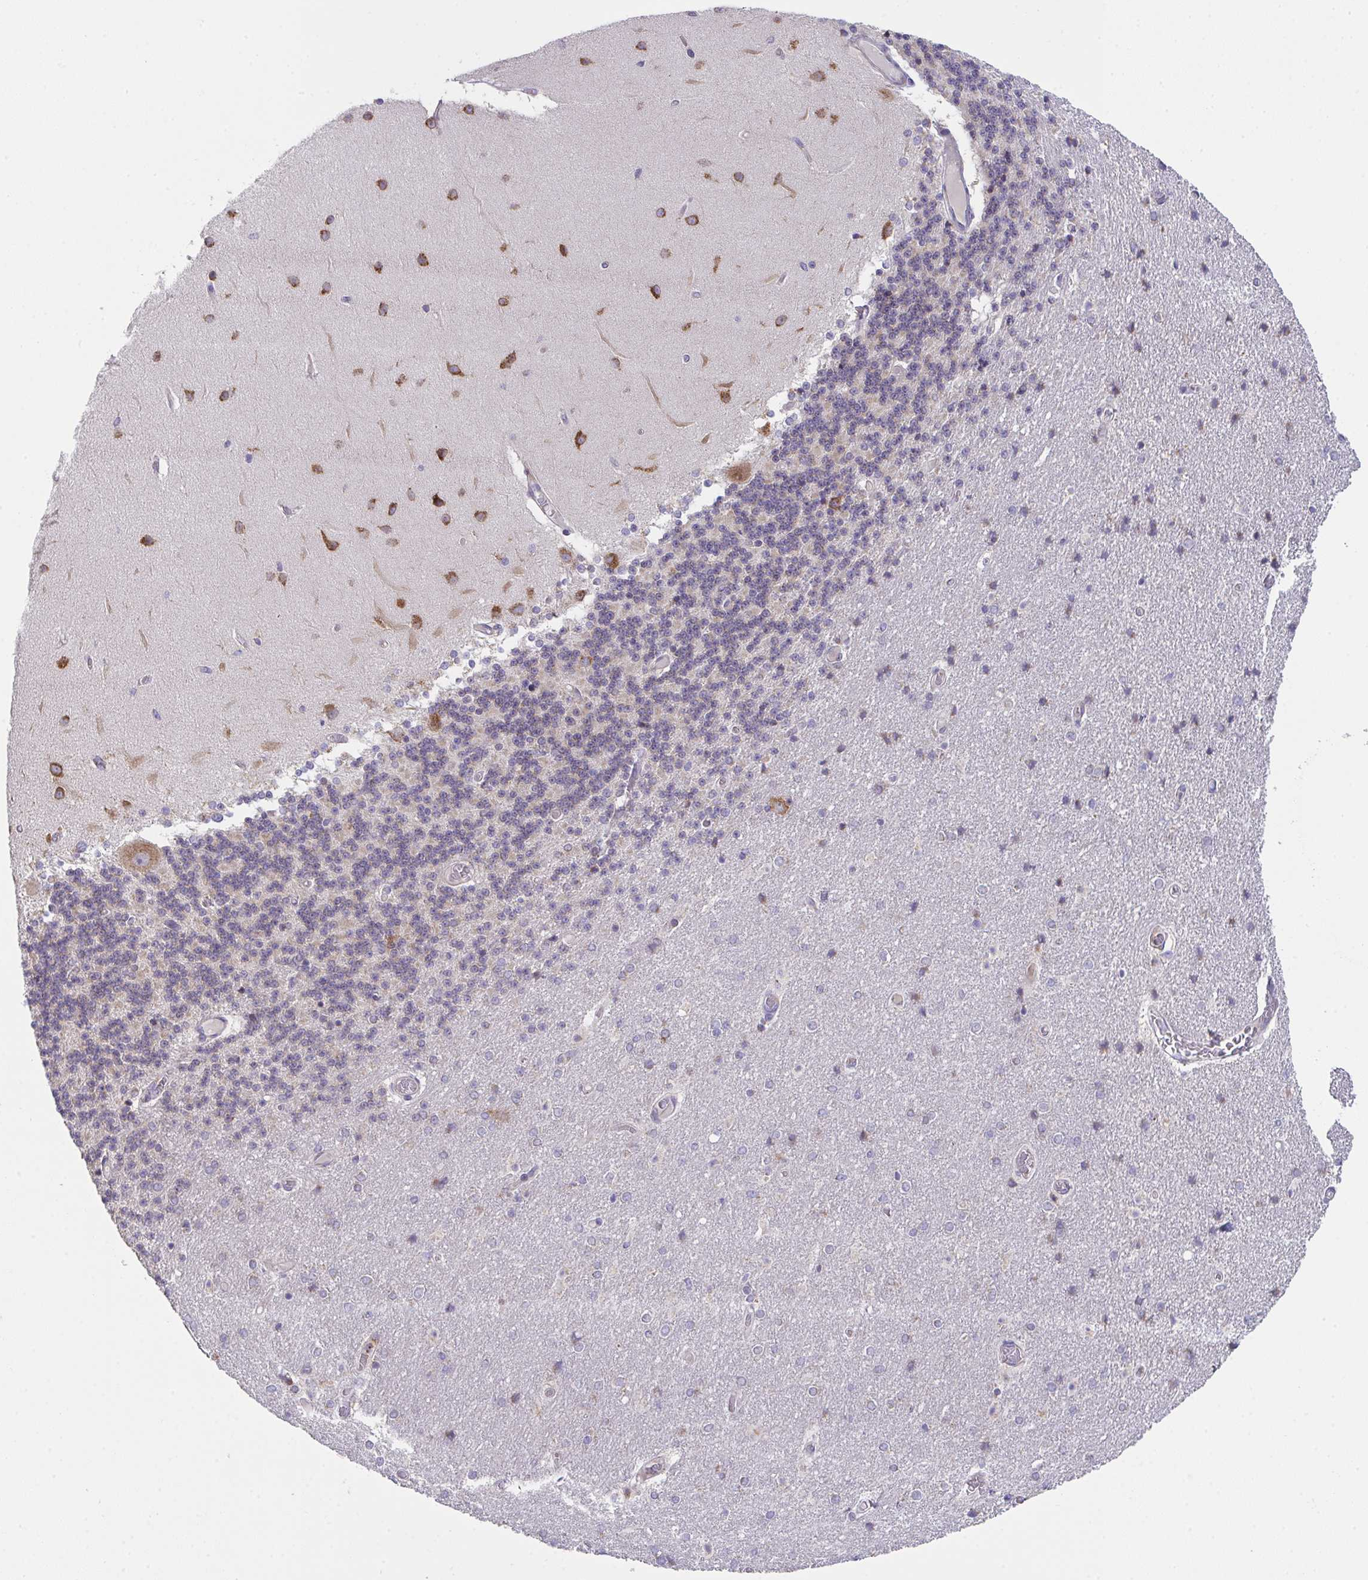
{"staining": {"intensity": "weak", "quantity": "25%-75%", "location": "cytoplasmic/membranous"}, "tissue": "cerebellum", "cell_type": "Cells in granular layer", "image_type": "normal", "snomed": [{"axis": "morphology", "description": "Normal tissue, NOS"}, {"axis": "topography", "description": "Cerebellum"}], "caption": "Cerebellum stained with a brown dye exhibits weak cytoplasmic/membranous positive staining in about 25%-75% of cells in granular layer.", "gene": "MIA3", "patient": {"sex": "female", "age": 54}}